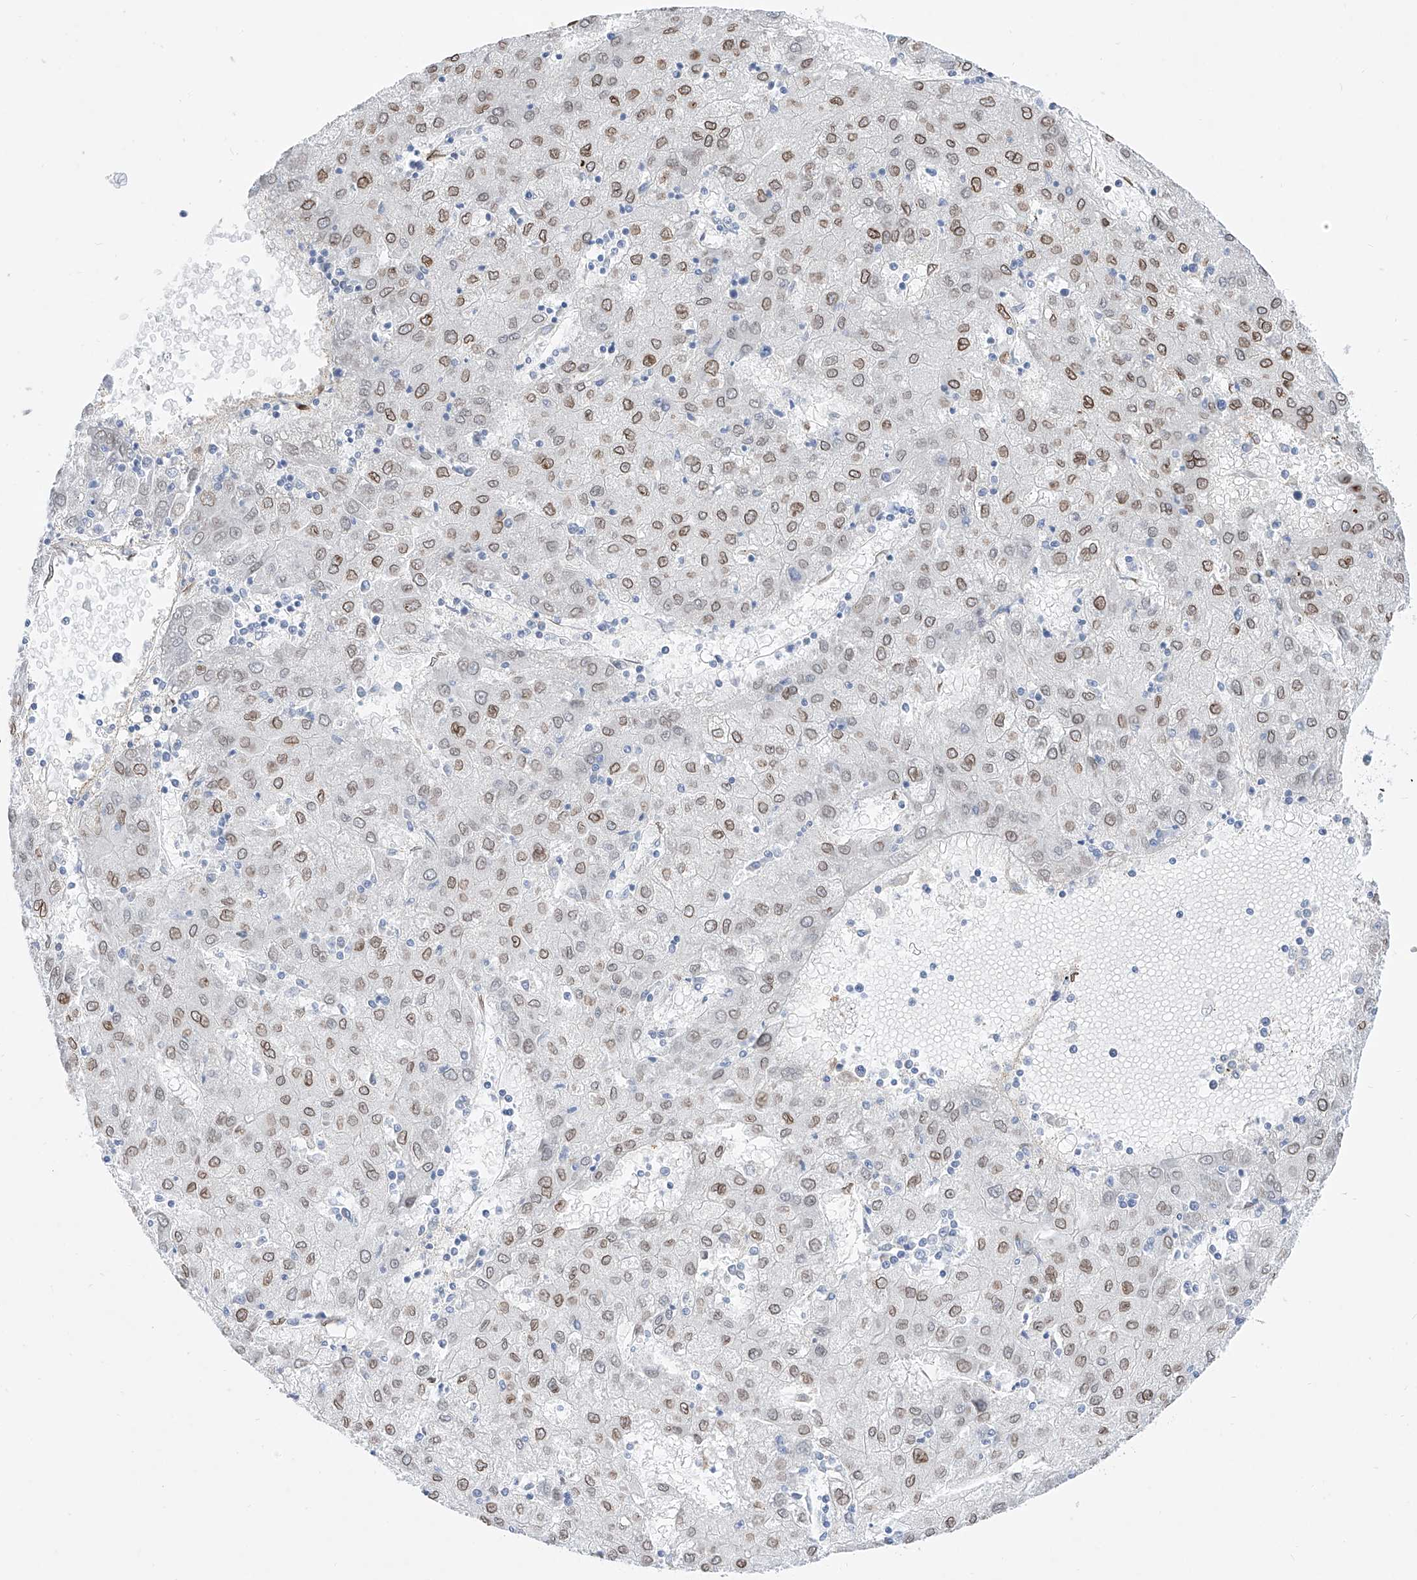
{"staining": {"intensity": "weak", "quantity": ">75%", "location": "nuclear"}, "tissue": "liver cancer", "cell_type": "Tumor cells", "image_type": "cancer", "snomed": [{"axis": "morphology", "description": "Carcinoma, Hepatocellular, NOS"}, {"axis": "topography", "description": "Liver"}], "caption": "Weak nuclear protein expression is appreciated in approximately >75% of tumor cells in liver cancer. The protein is stained brown, and the nuclei are stained in blue (DAB (3,3'-diaminobenzidine) IHC with brightfield microscopy, high magnification).", "gene": "LCLAT1", "patient": {"sex": "male", "age": 72}}